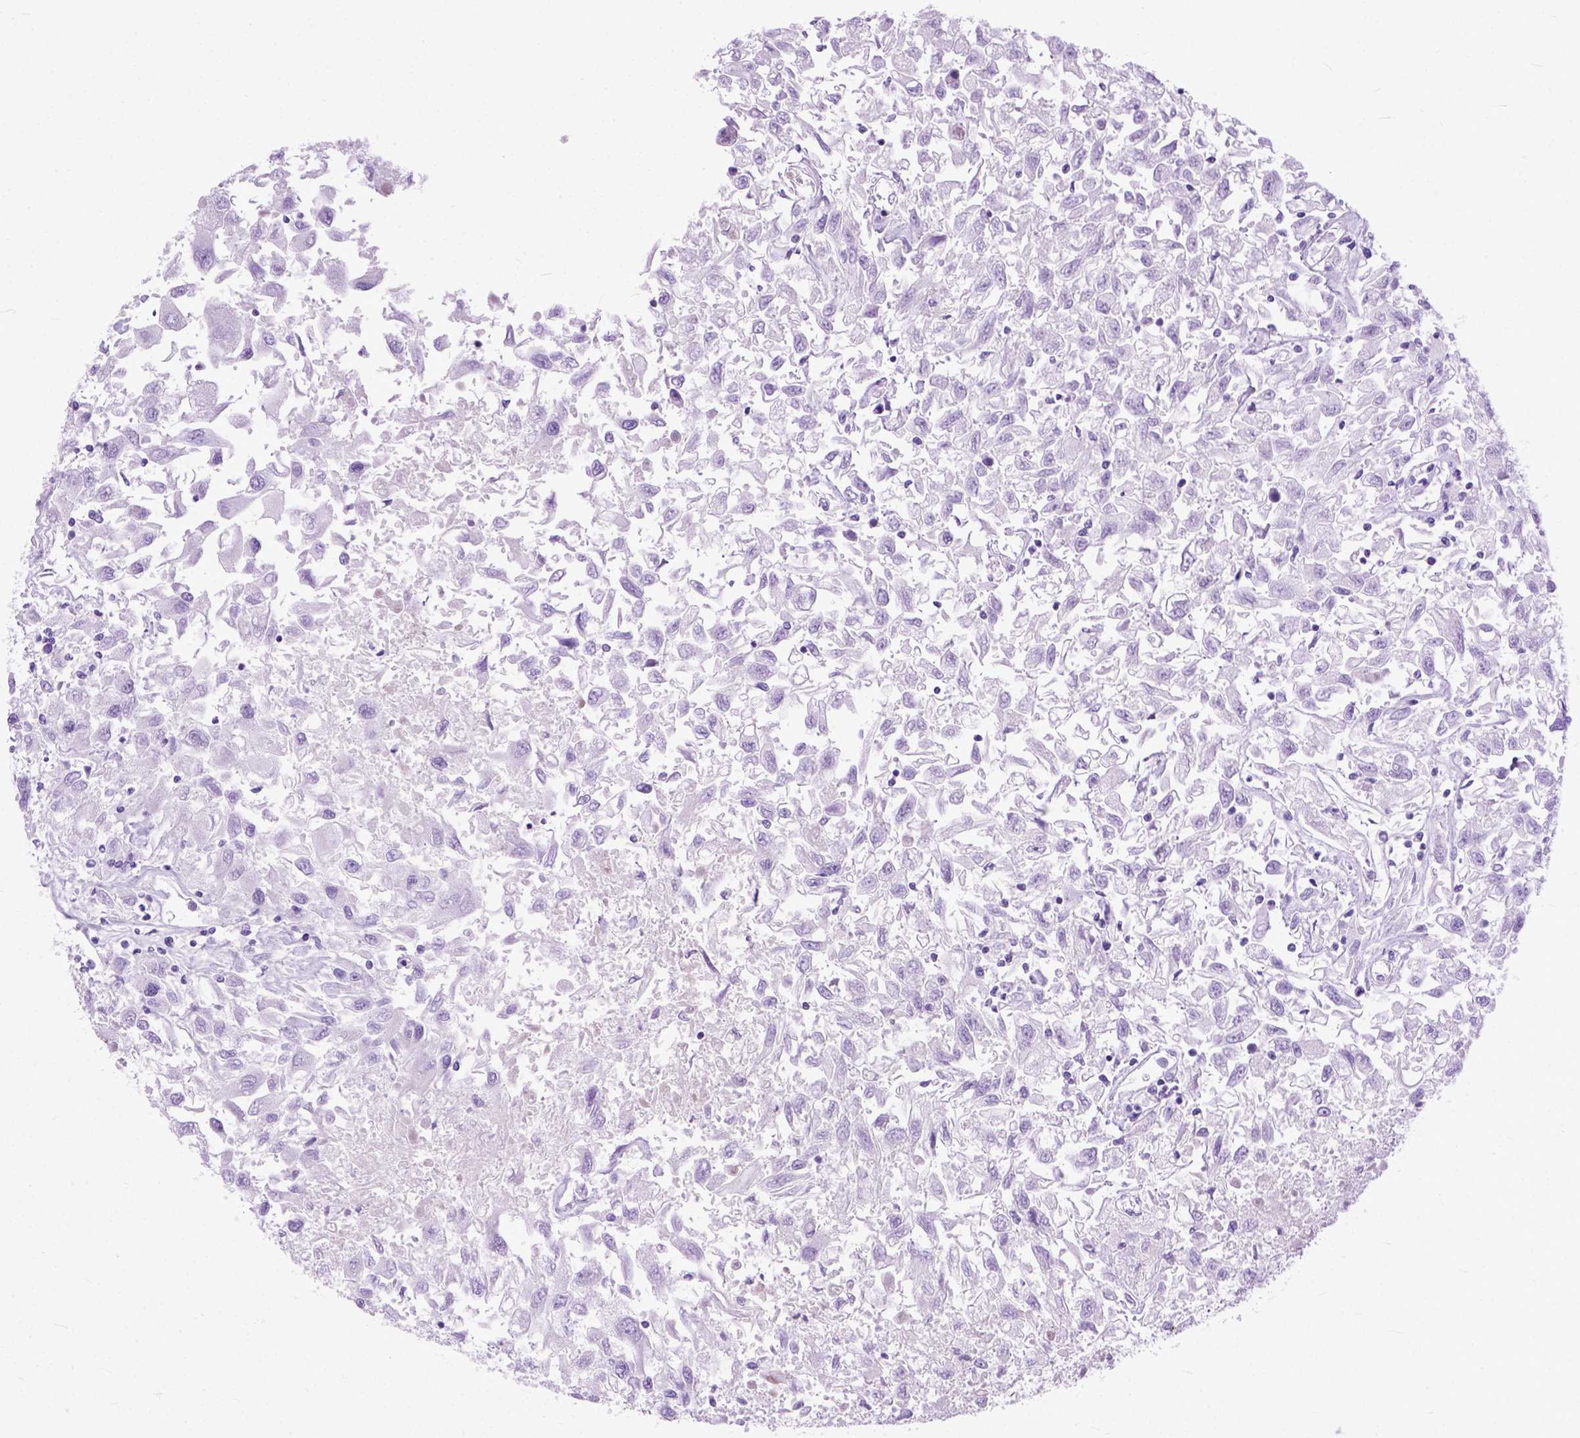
{"staining": {"intensity": "negative", "quantity": "none", "location": "none"}, "tissue": "renal cancer", "cell_type": "Tumor cells", "image_type": "cancer", "snomed": [{"axis": "morphology", "description": "Adenocarcinoma, NOS"}, {"axis": "topography", "description": "Kidney"}], "caption": "This is an immunohistochemistry histopathology image of renal cancer (adenocarcinoma). There is no staining in tumor cells.", "gene": "GNGT1", "patient": {"sex": "female", "age": 76}}